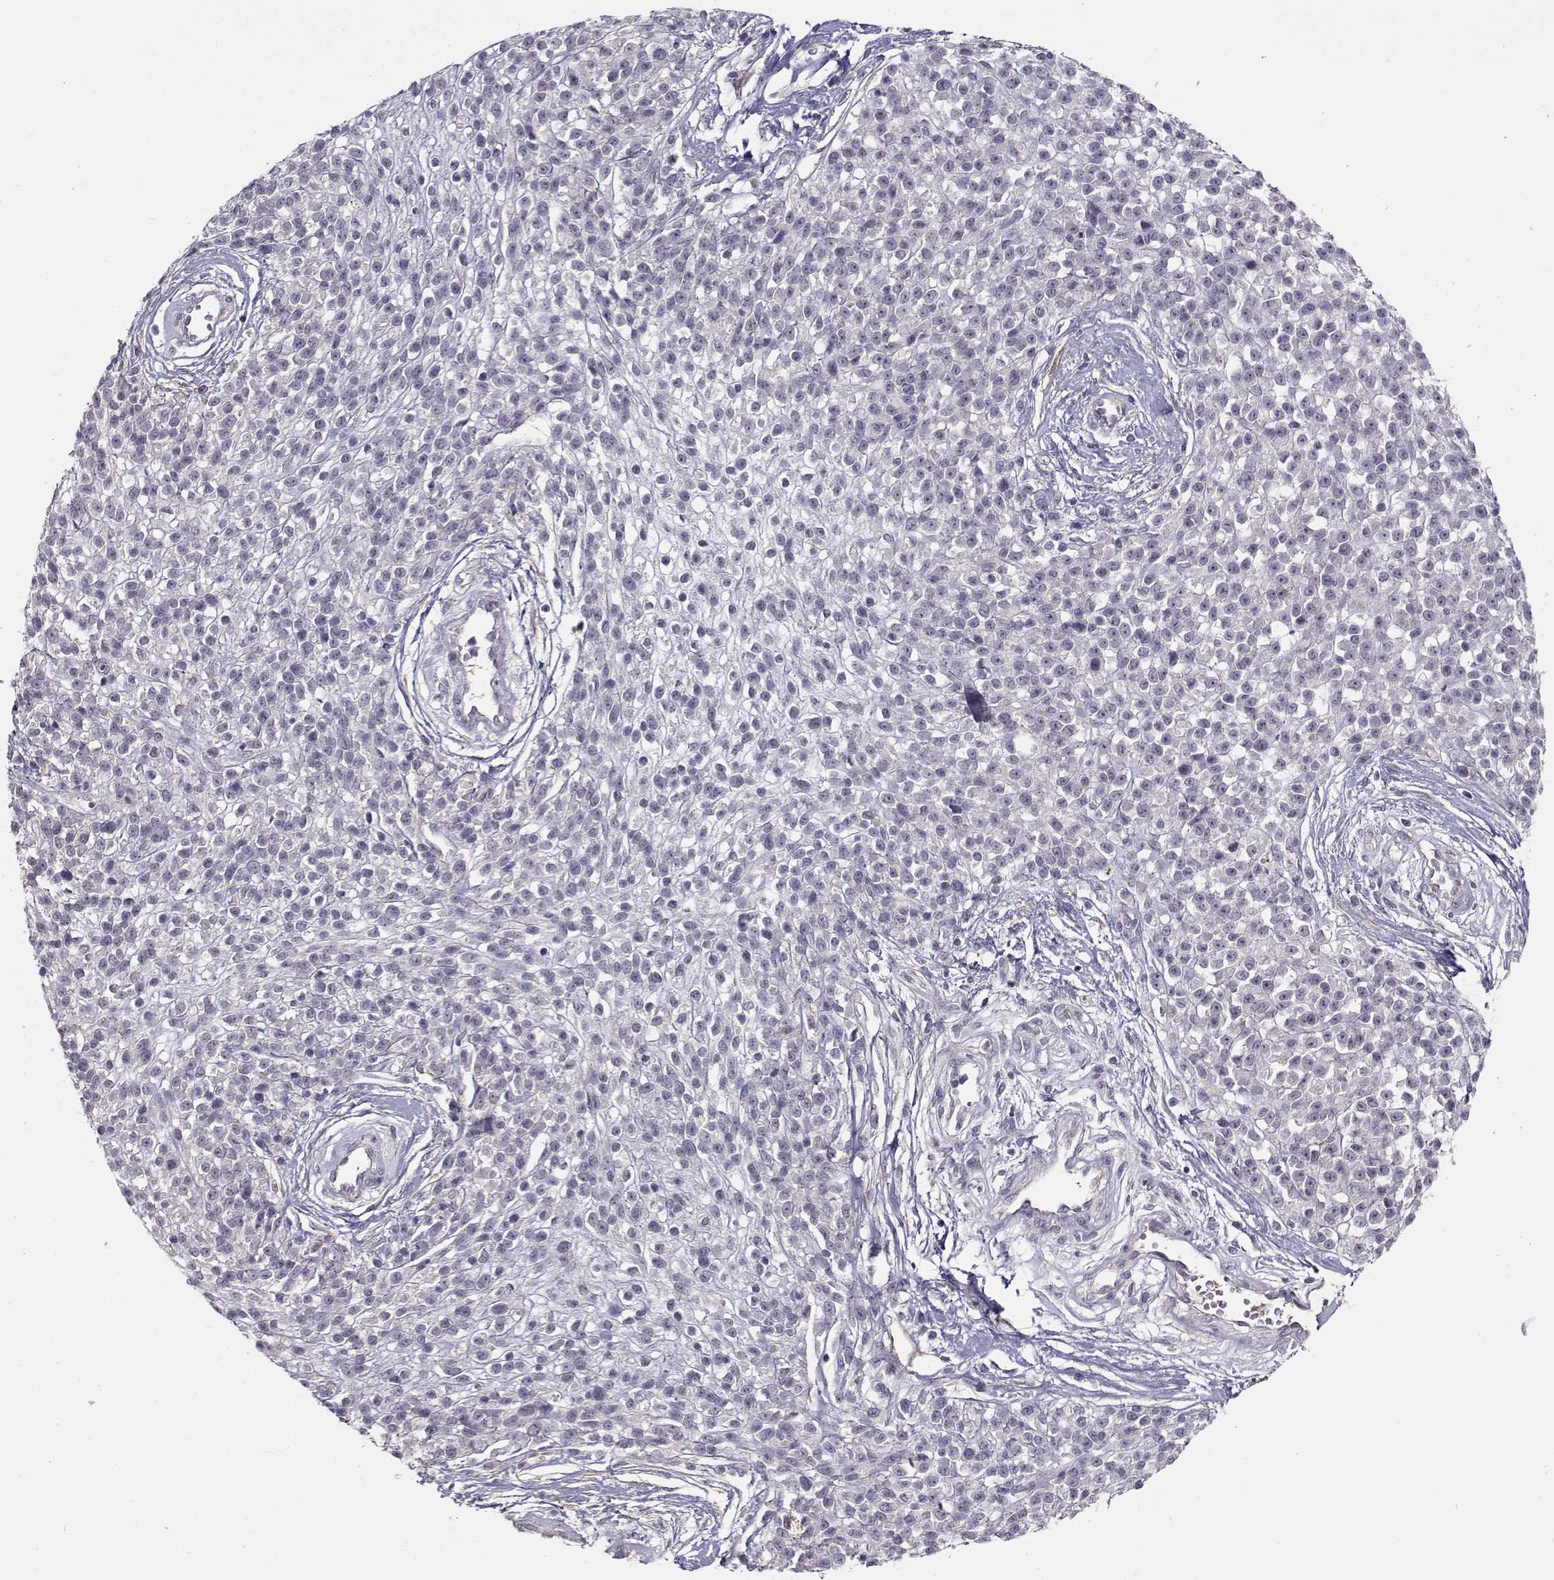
{"staining": {"intensity": "negative", "quantity": "none", "location": "none"}, "tissue": "melanoma", "cell_type": "Tumor cells", "image_type": "cancer", "snomed": [{"axis": "morphology", "description": "Malignant melanoma, NOS"}, {"axis": "topography", "description": "Skin"}, {"axis": "topography", "description": "Skin of trunk"}], "caption": "DAB immunohistochemical staining of human malignant melanoma shows no significant expression in tumor cells.", "gene": "TMEM145", "patient": {"sex": "male", "age": 74}}